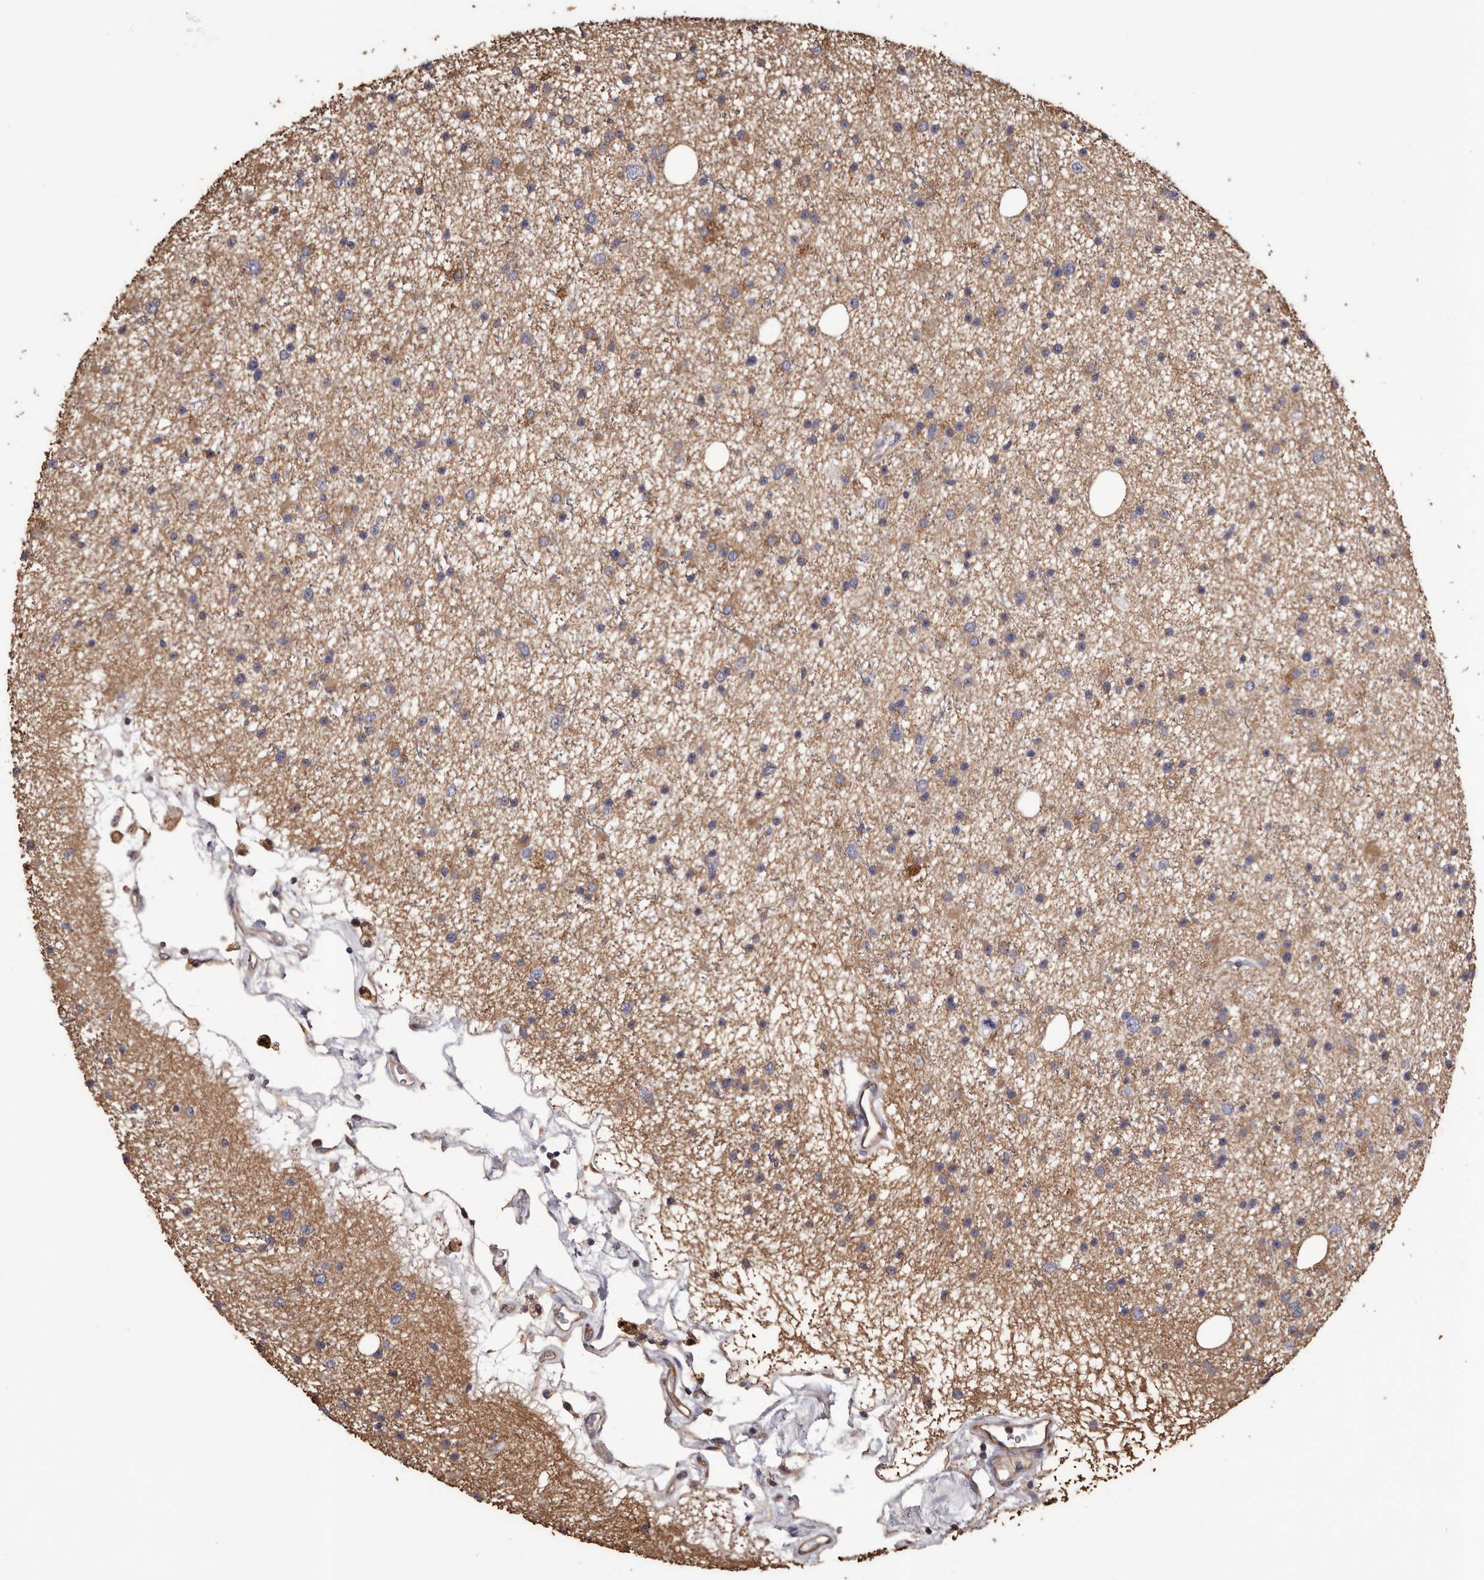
{"staining": {"intensity": "negative", "quantity": "none", "location": "none"}, "tissue": "glioma", "cell_type": "Tumor cells", "image_type": "cancer", "snomed": [{"axis": "morphology", "description": "Glioma, malignant, Low grade"}, {"axis": "topography", "description": "Cerebral cortex"}], "caption": "Human glioma stained for a protein using immunohistochemistry displays no staining in tumor cells.", "gene": "CEP104", "patient": {"sex": "female", "age": 39}}